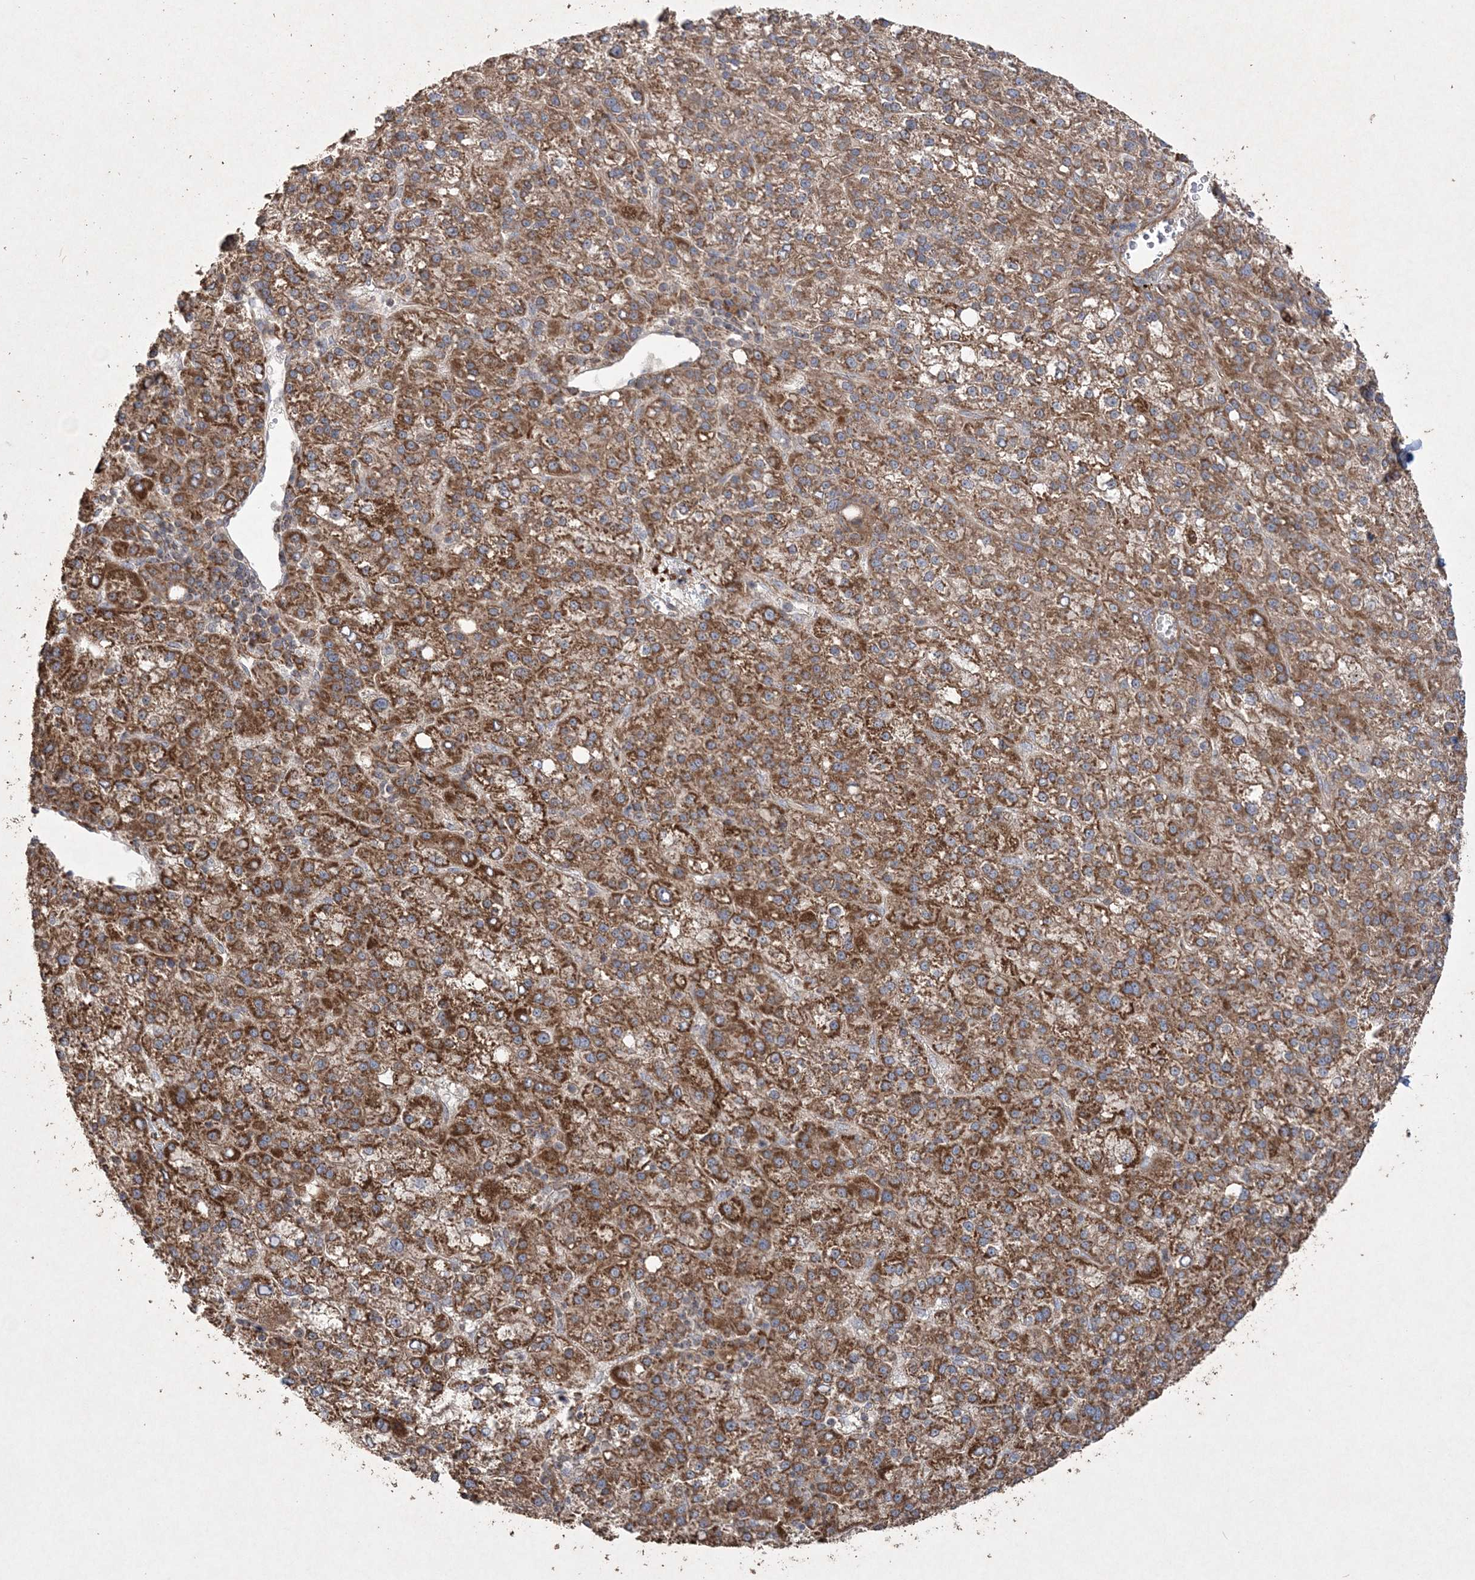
{"staining": {"intensity": "strong", "quantity": ">75%", "location": "cytoplasmic/membranous"}, "tissue": "liver cancer", "cell_type": "Tumor cells", "image_type": "cancer", "snomed": [{"axis": "morphology", "description": "Carcinoma, Hepatocellular, NOS"}, {"axis": "topography", "description": "Liver"}], "caption": "Hepatocellular carcinoma (liver) stained for a protein (brown) exhibits strong cytoplasmic/membranous positive staining in about >75% of tumor cells.", "gene": "TTC7A", "patient": {"sex": "female", "age": 58}}